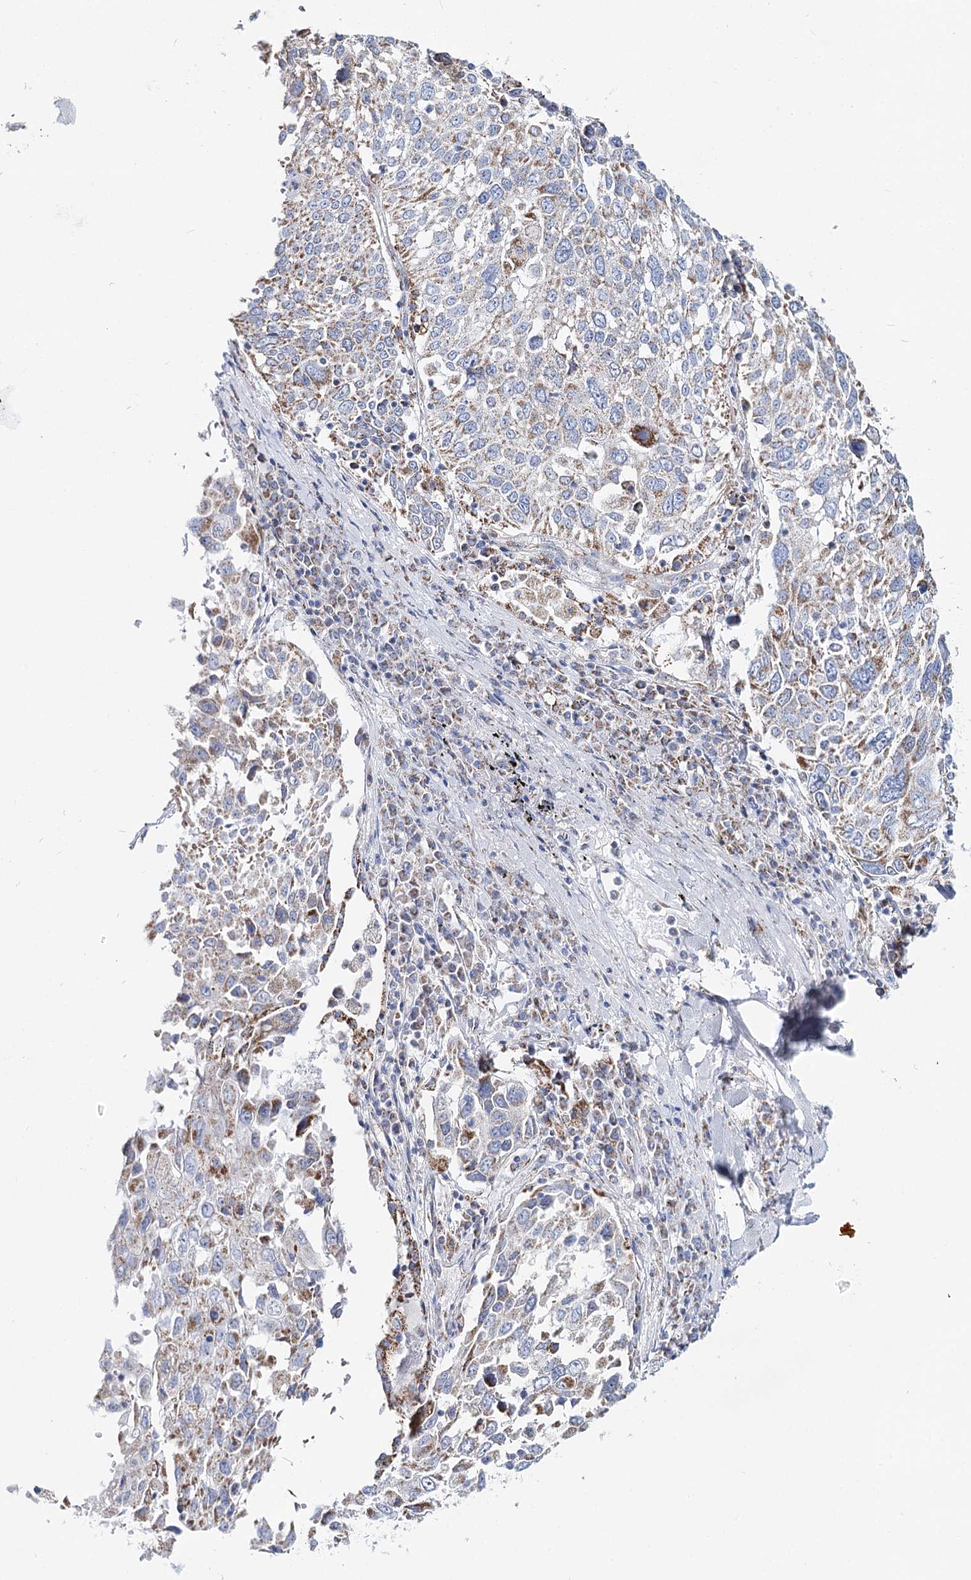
{"staining": {"intensity": "moderate", "quantity": "<25%", "location": "cytoplasmic/membranous"}, "tissue": "lung cancer", "cell_type": "Tumor cells", "image_type": "cancer", "snomed": [{"axis": "morphology", "description": "Squamous cell carcinoma, NOS"}, {"axis": "topography", "description": "Lung"}], "caption": "Lung squamous cell carcinoma tissue exhibits moderate cytoplasmic/membranous staining in approximately <25% of tumor cells, visualized by immunohistochemistry.", "gene": "MCCC2", "patient": {"sex": "male", "age": 65}}